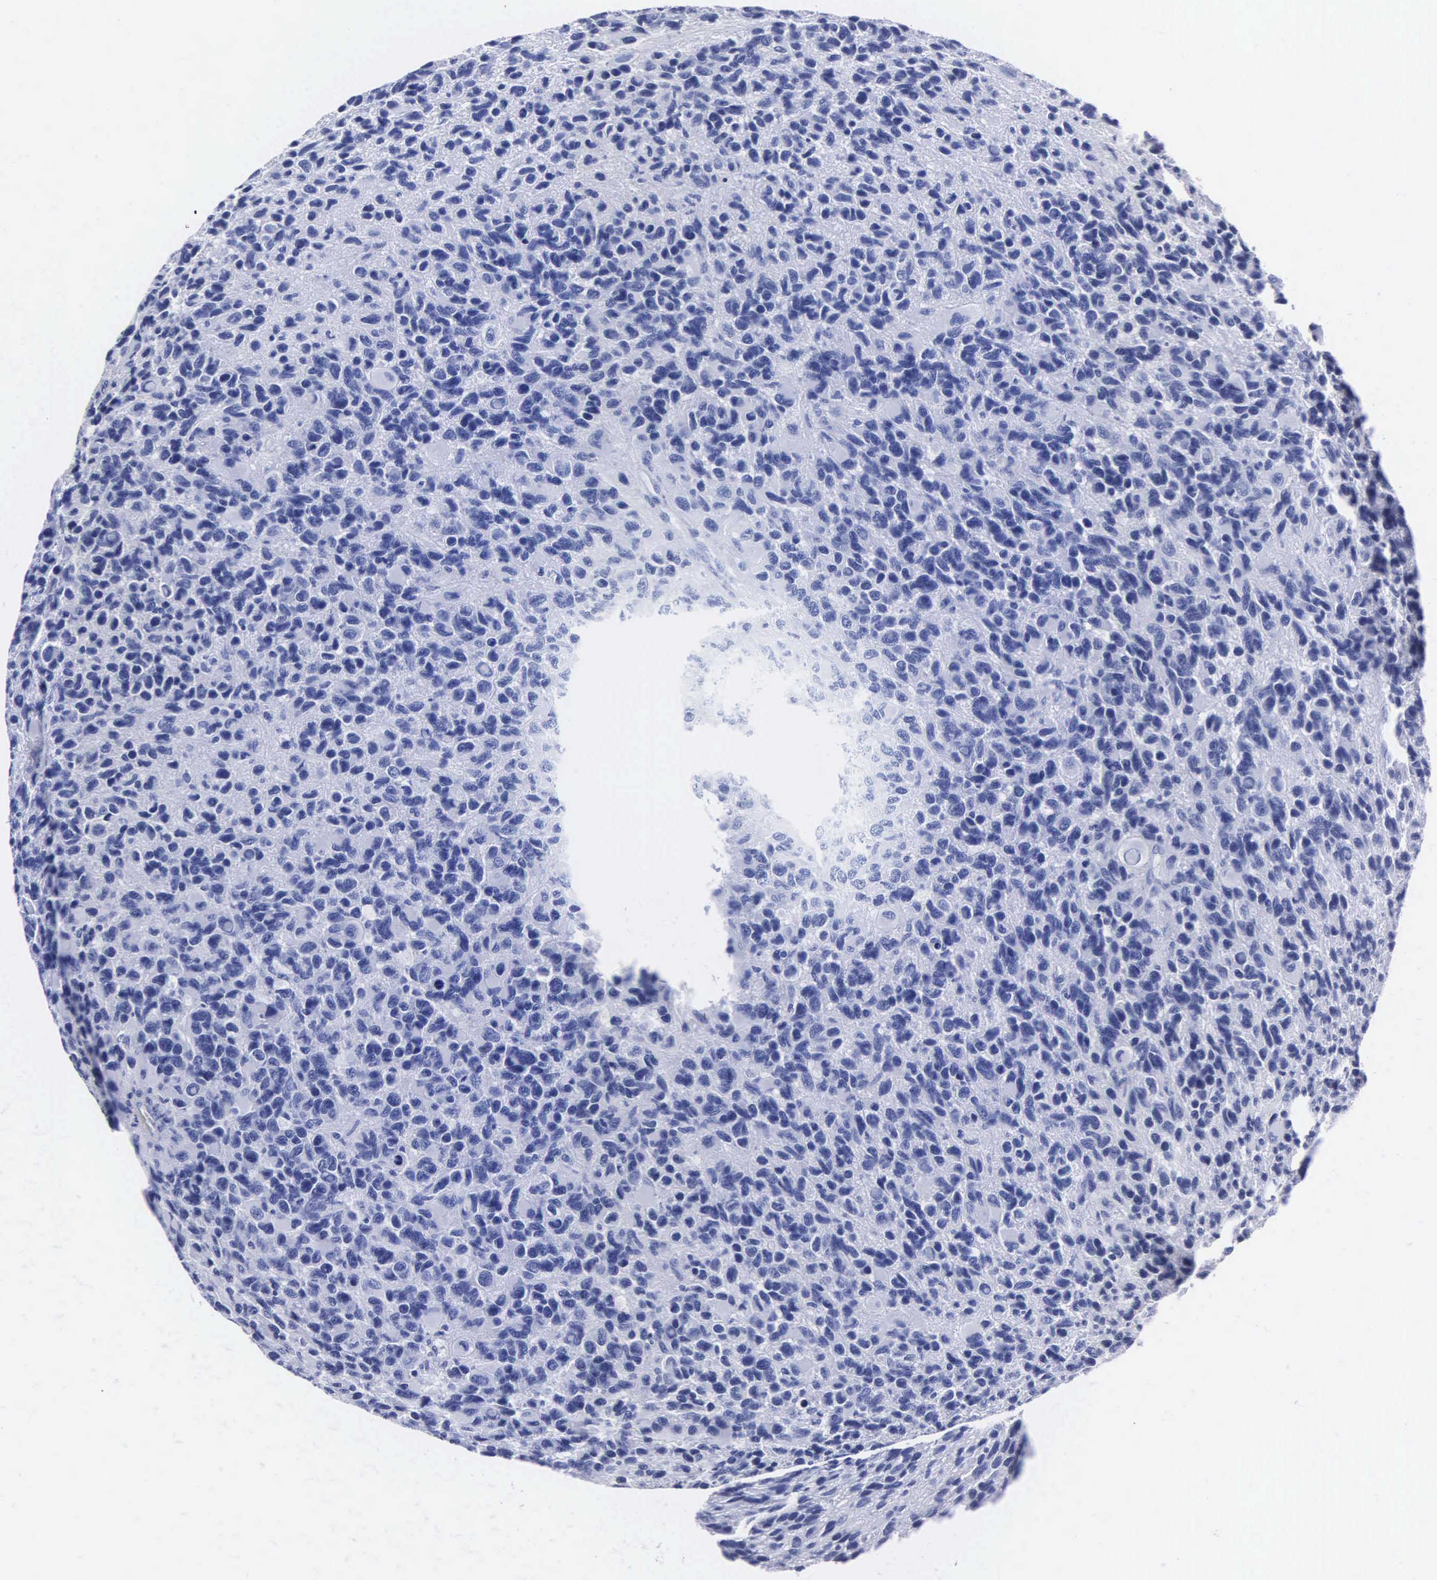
{"staining": {"intensity": "negative", "quantity": "none", "location": "none"}, "tissue": "glioma", "cell_type": "Tumor cells", "image_type": "cancer", "snomed": [{"axis": "morphology", "description": "Glioma, malignant, High grade"}, {"axis": "topography", "description": "Brain"}], "caption": "Immunohistochemistry of human malignant glioma (high-grade) reveals no staining in tumor cells. Nuclei are stained in blue.", "gene": "MB", "patient": {"sex": "male", "age": 77}}